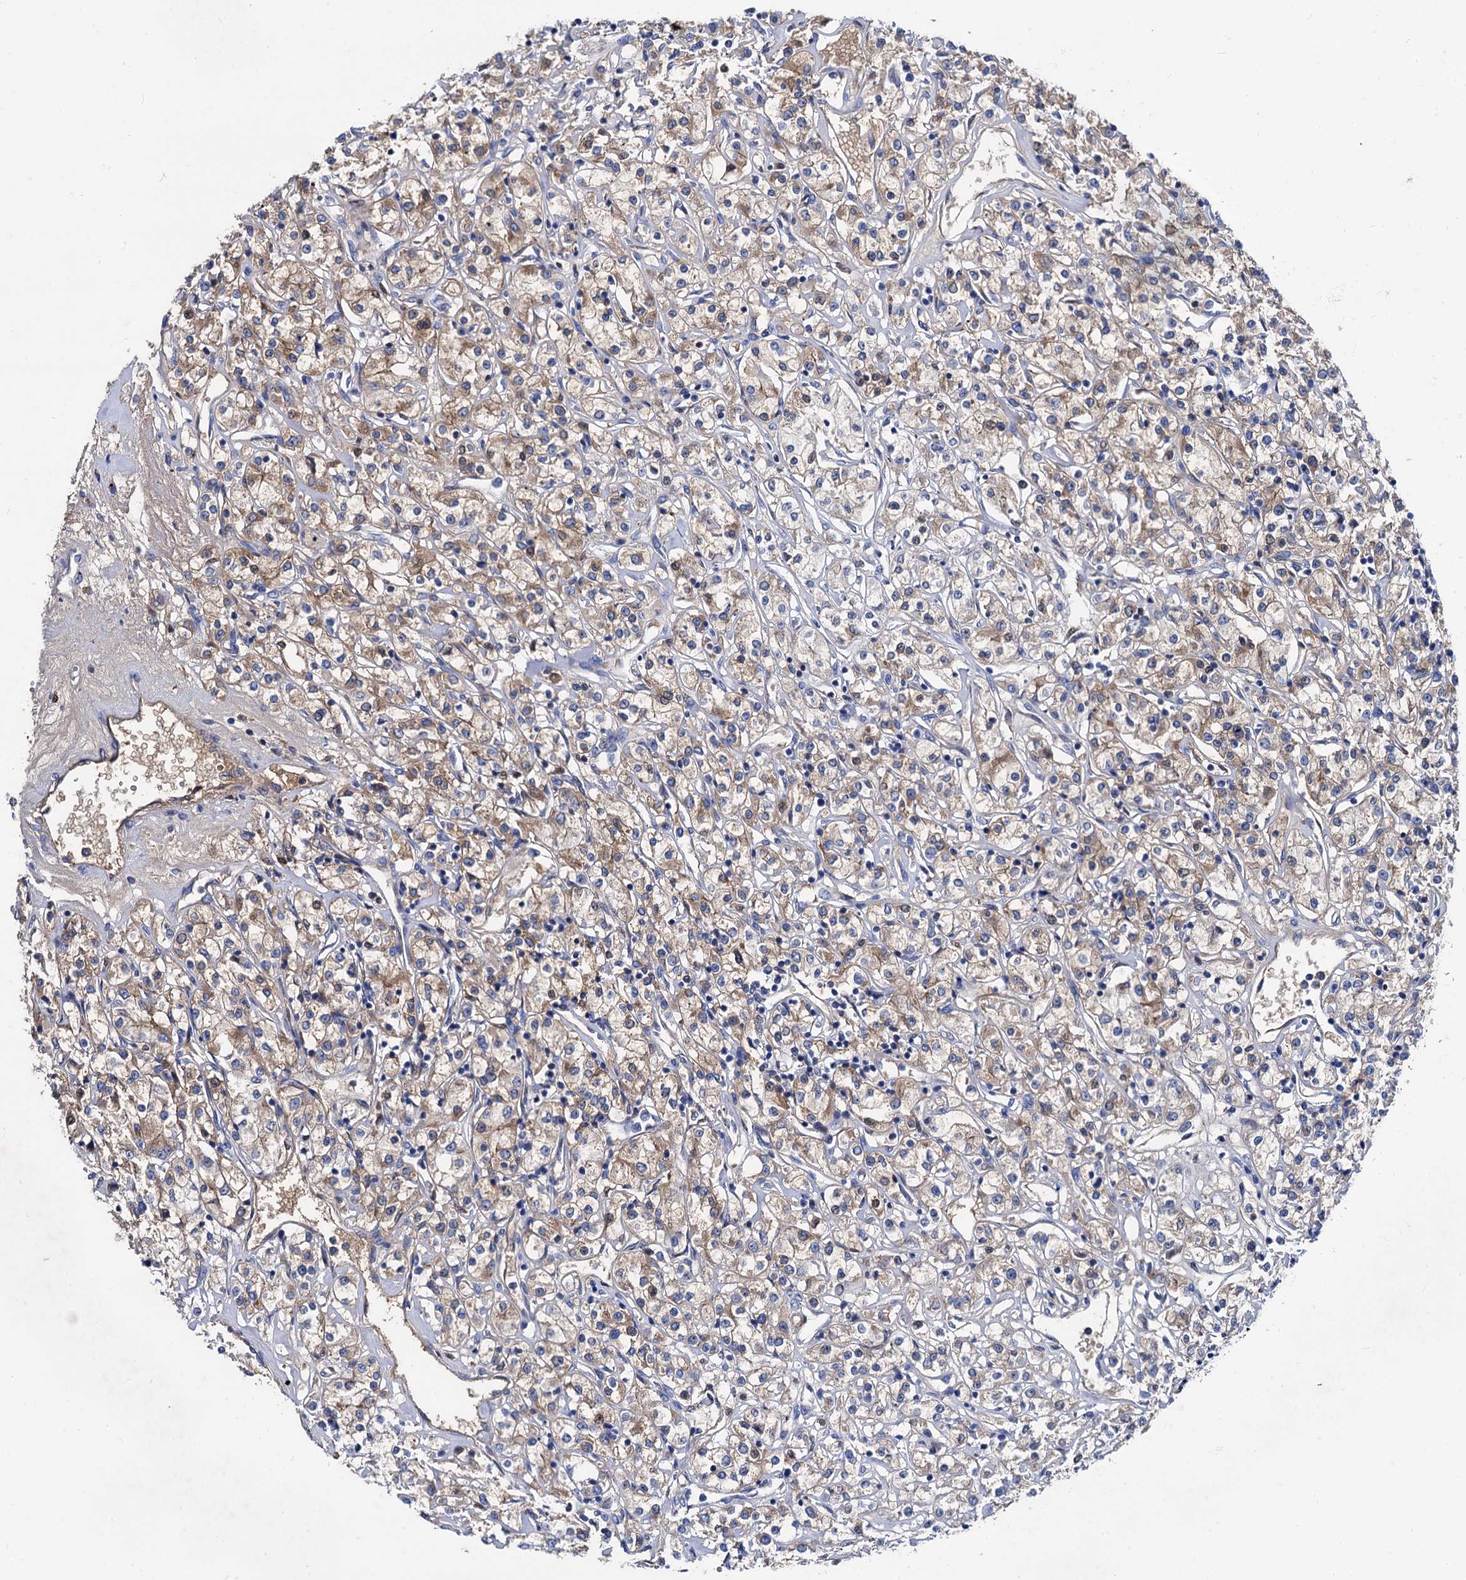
{"staining": {"intensity": "moderate", "quantity": "25%-75%", "location": "cytoplasmic/membranous"}, "tissue": "renal cancer", "cell_type": "Tumor cells", "image_type": "cancer", "snomed": [{"axis": "morphology", "description": "Adenocarcinoma, NOS"}, {"axis": "topography", "description": "Kidney"}], "caption": "IHC staining of adenocarcinoma (renal), which displays medium levels of moderate cytoplasmic/membranous positivity in approximately 25%-75% of tumor cells indicating moderate cytoplasmic/membranous protein expression. The staining was performed using DAB (brown) for protein detection and nuclei were counterstained in hematoxylin (blue).", "gene": "TMEM72", "patient": {"sex": "female", "age": 59}}